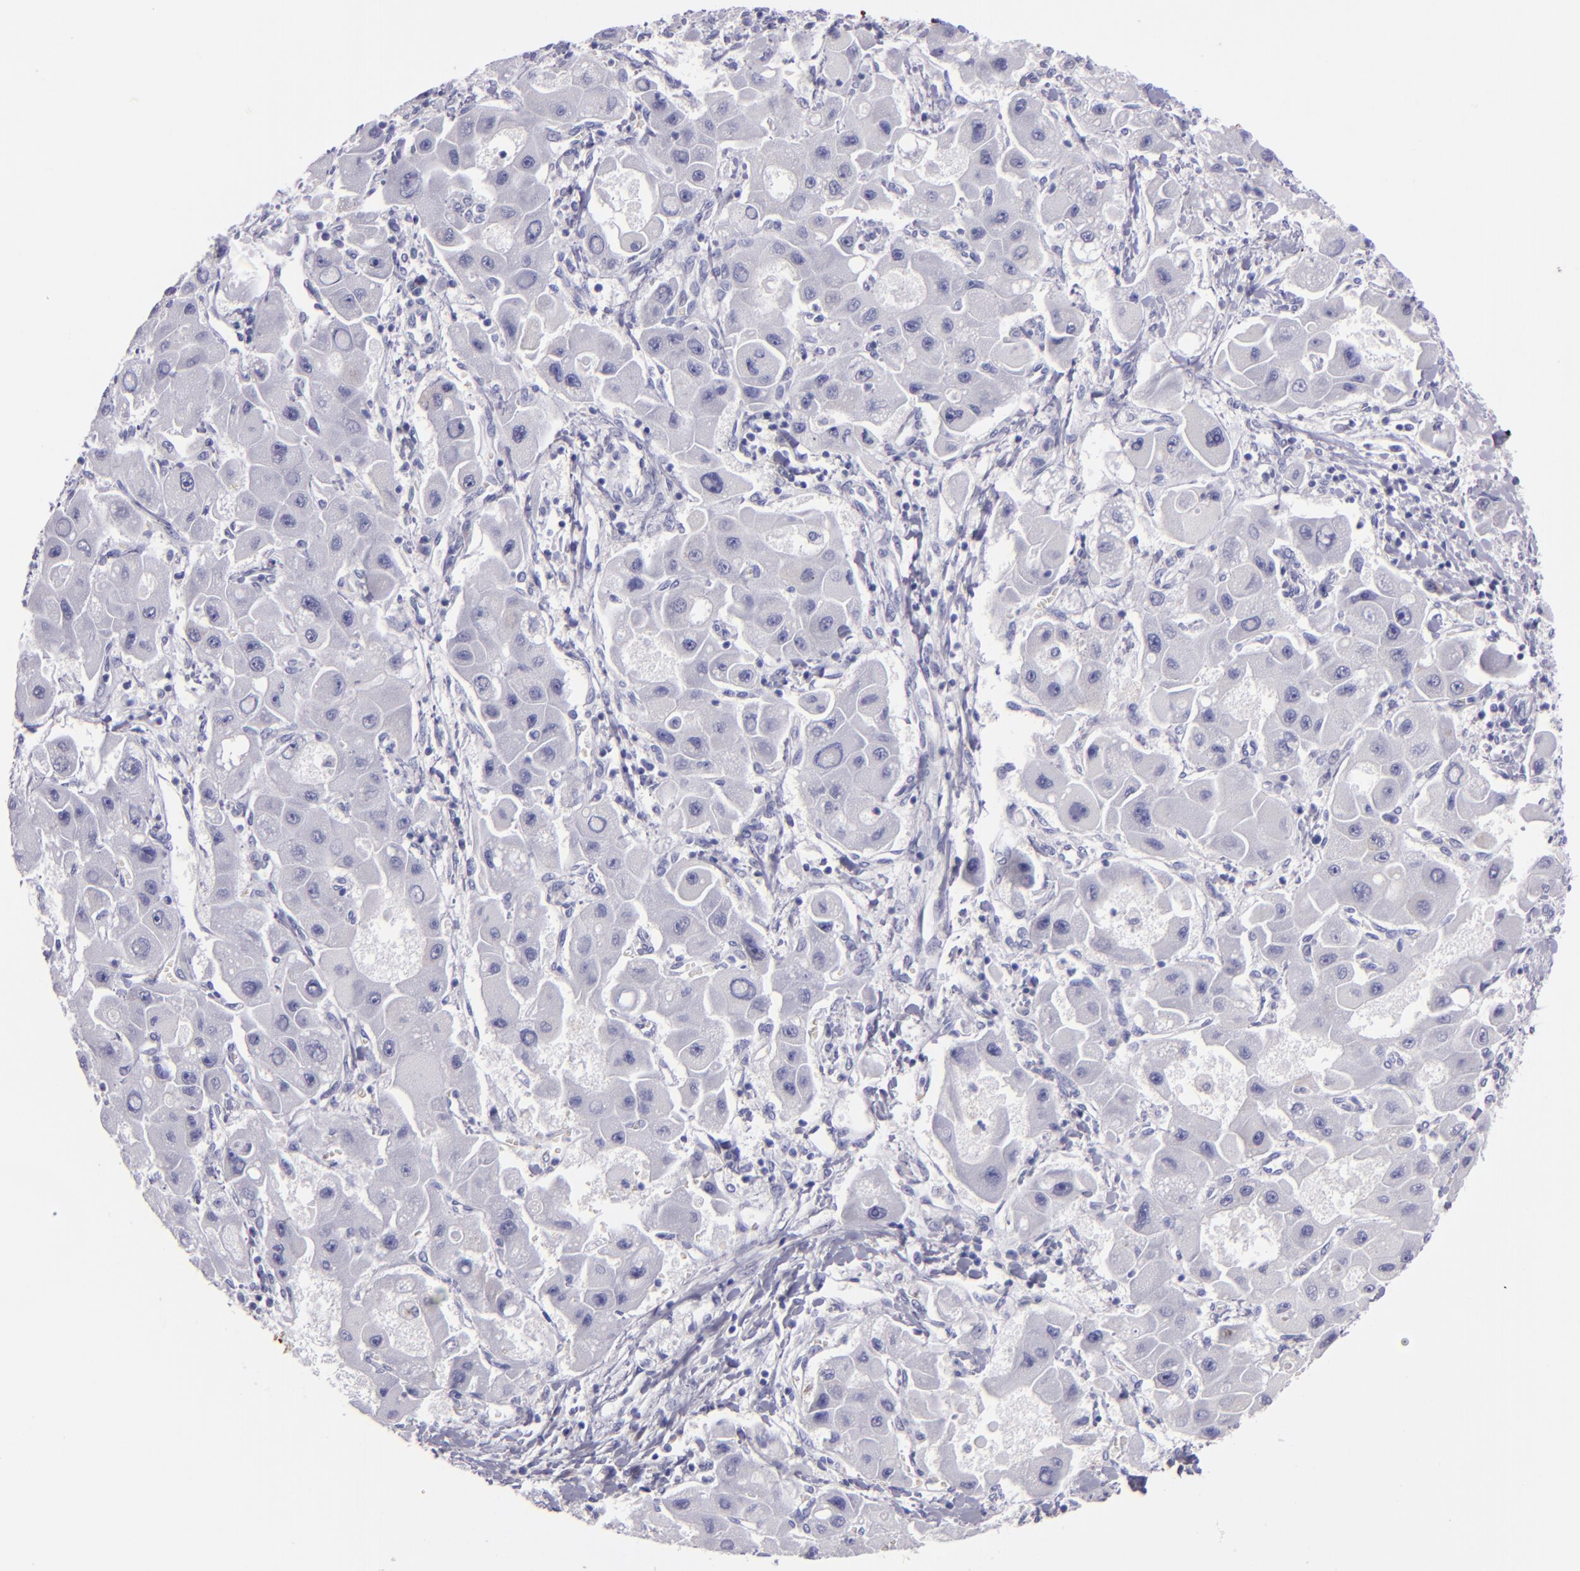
{"staining": {"intensity": "negative", "quantity": "none", "location": "none"}, "tissue": "liver cancer", "cell_type": "Tumor cells", "image_type": "cancer", "snomed": [{"axis": "morphology", "description": "Carcinoma, Hepatocellular, NOS"}, {"axis": "topography", "description": "Liver"}], "caption": "Immunohistochemical staining of liver cancer shows no significant expression in tumor cells.", "gene": "MUC5AC", "patient": {"sex": "male", "age": 24}}